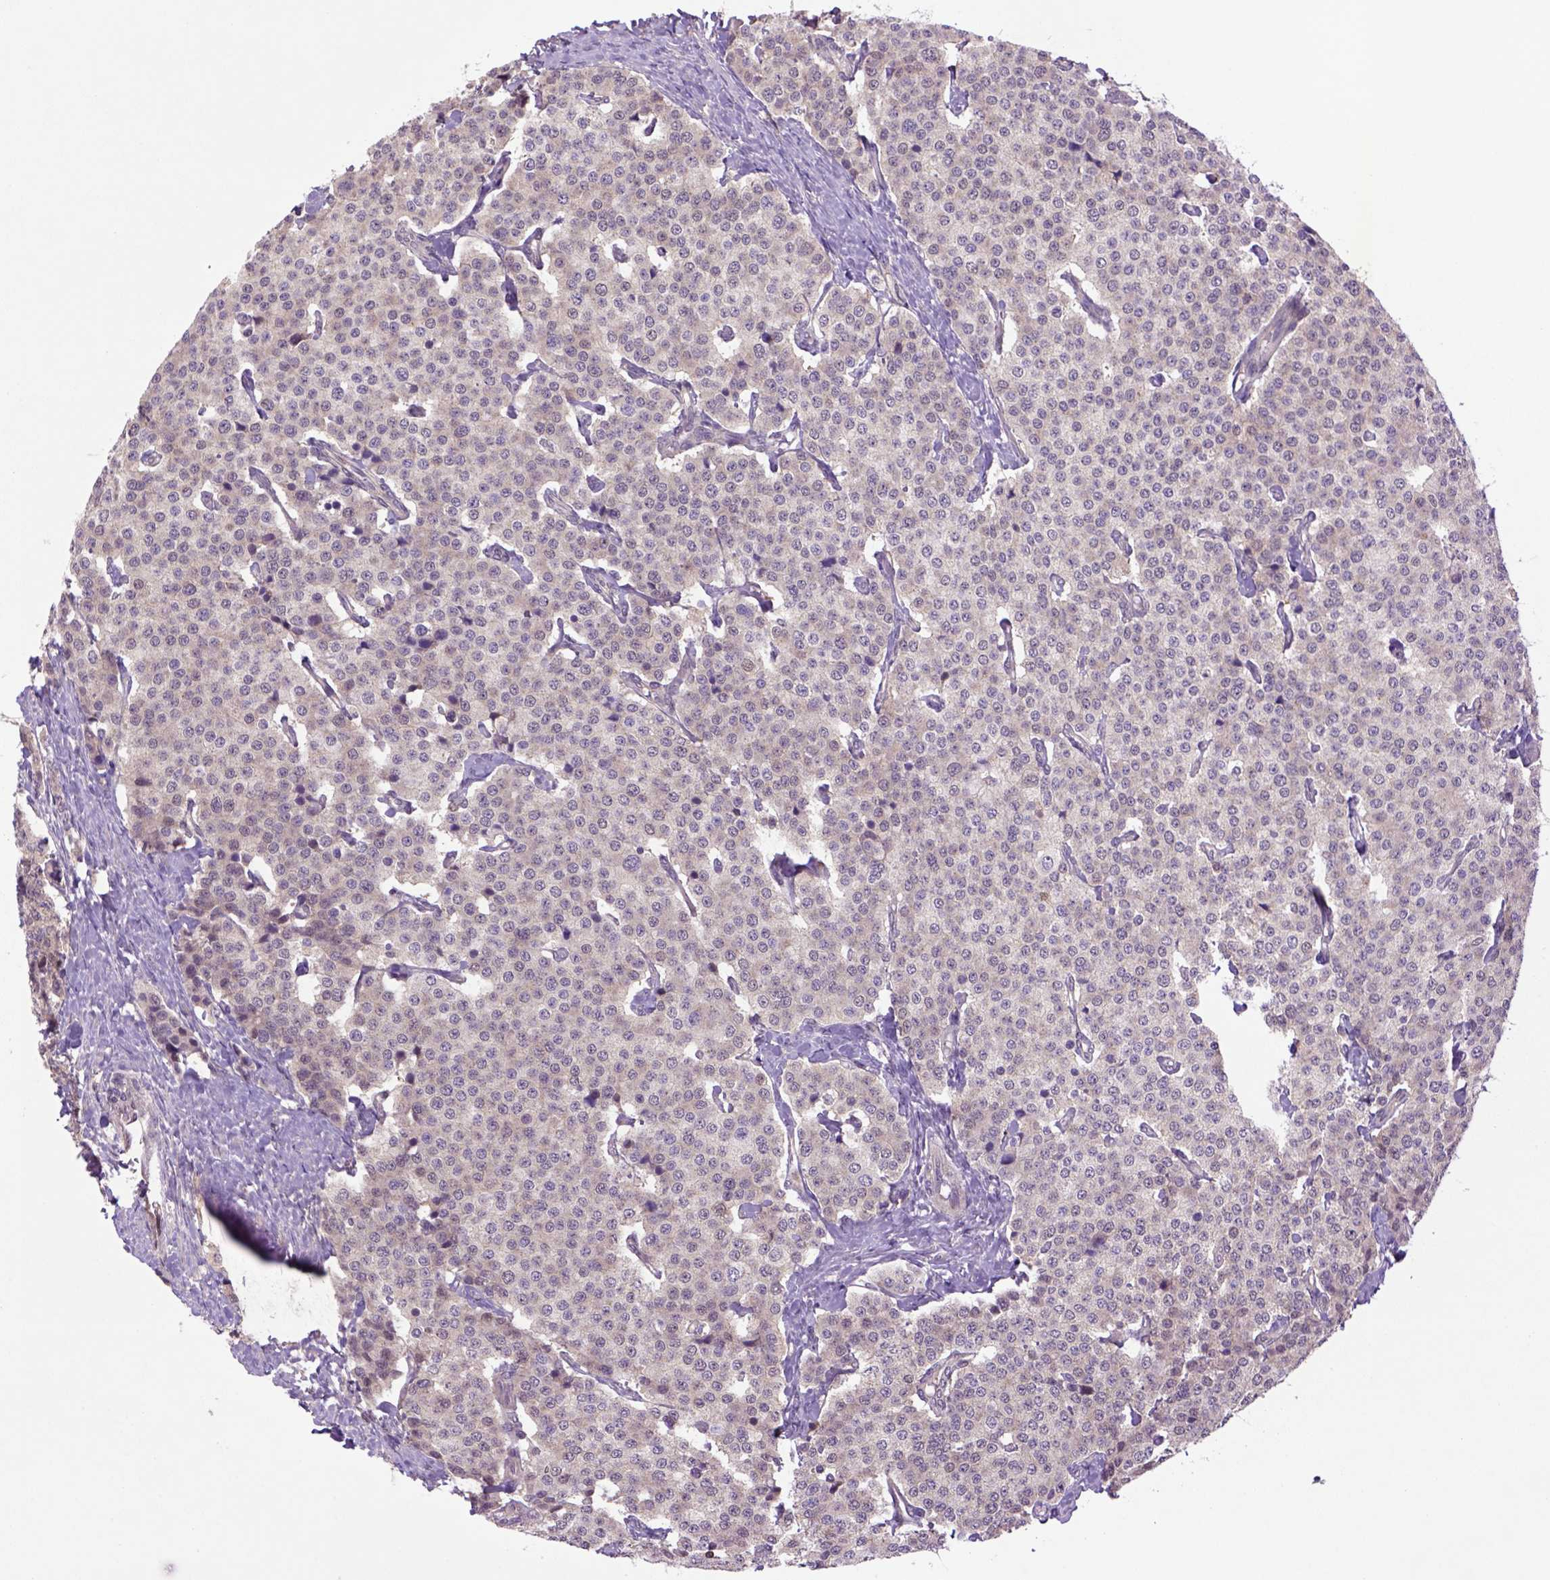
{"staining": {"intensity": "weak", "quantity": "25%-75%", "location": "cytoplasmic/membranous"}, "tissue": "carcinoid", "cell_type": "Tumor cells", "image_type": "cancer", "snomed": [{"axis": "morphology", "description": "Carcinoid, malignant, NOS"}, {"axis": "topography", "description": "Small intestine"}], "caption": "IHC (DAB (3,3'-diaminobenzidine)) staining of carcinoid reveals weak cytoplasmic/membranous protein staining in approximately 25%-75% of tumor cells.", "gene": "HSPBP1", "patient": {"sex": "female", "age": 58}}